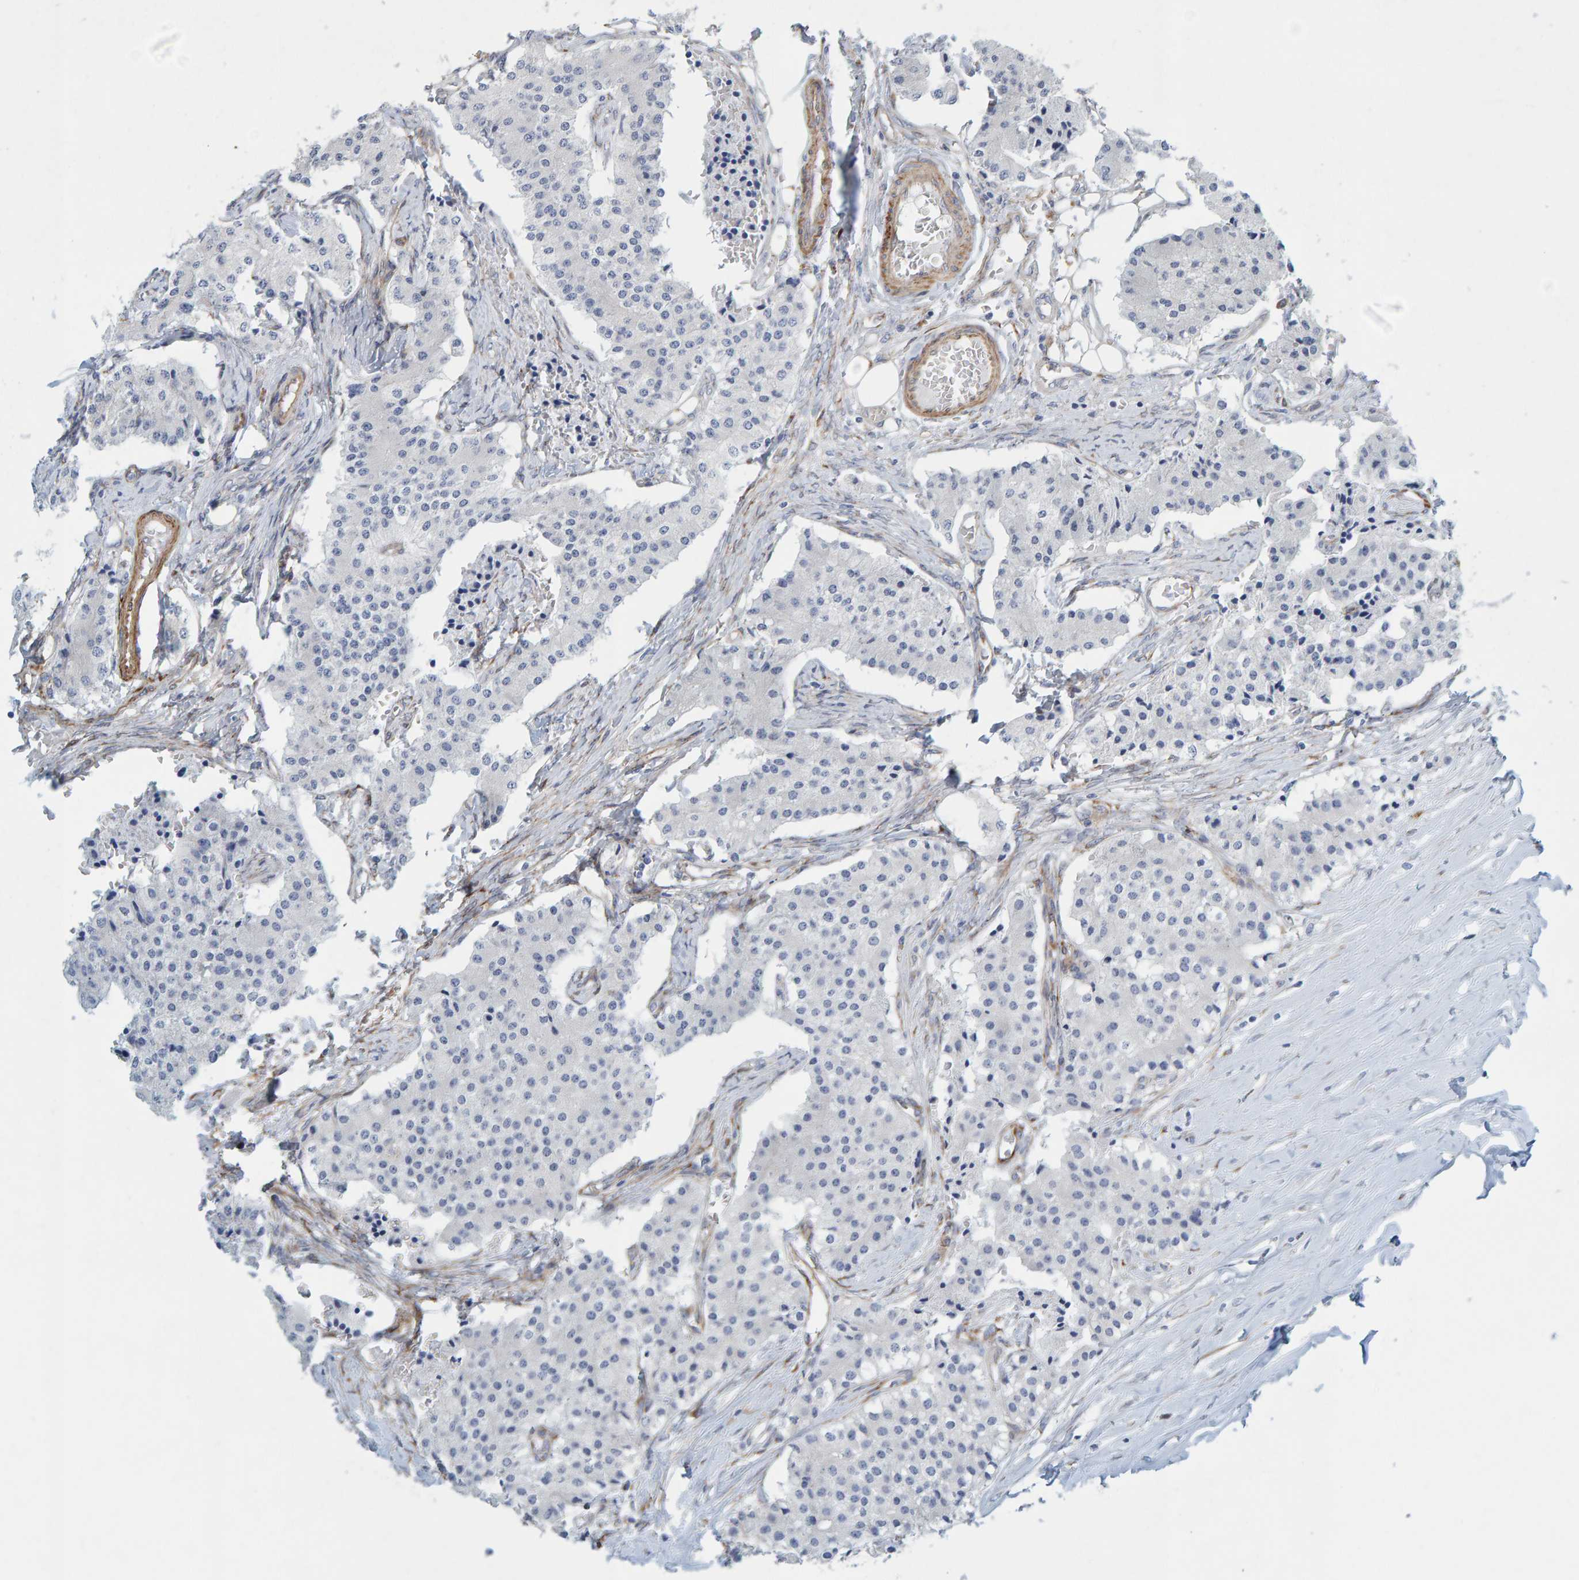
{"staining": {"intensity": "negative", "quantity": "none", "location": "none"}, "tissue": "carcinoid", "cell_type": "Tumor cells", "image_type": "cancer", "snomed": [{"axis": "morphology", "description": "Carcinoid, malignant, NOS"}, {"axis": "topography", "description": "Colon"}], "caption": "High magnification brightfield microscopy of malignant carcinoid stained with DAB (brown) and counterstained with hematoxylin (blue): tumor cells show no significant positivity.", "gene": "MMP16", "patient": {"sex": "female", "age": 52}}